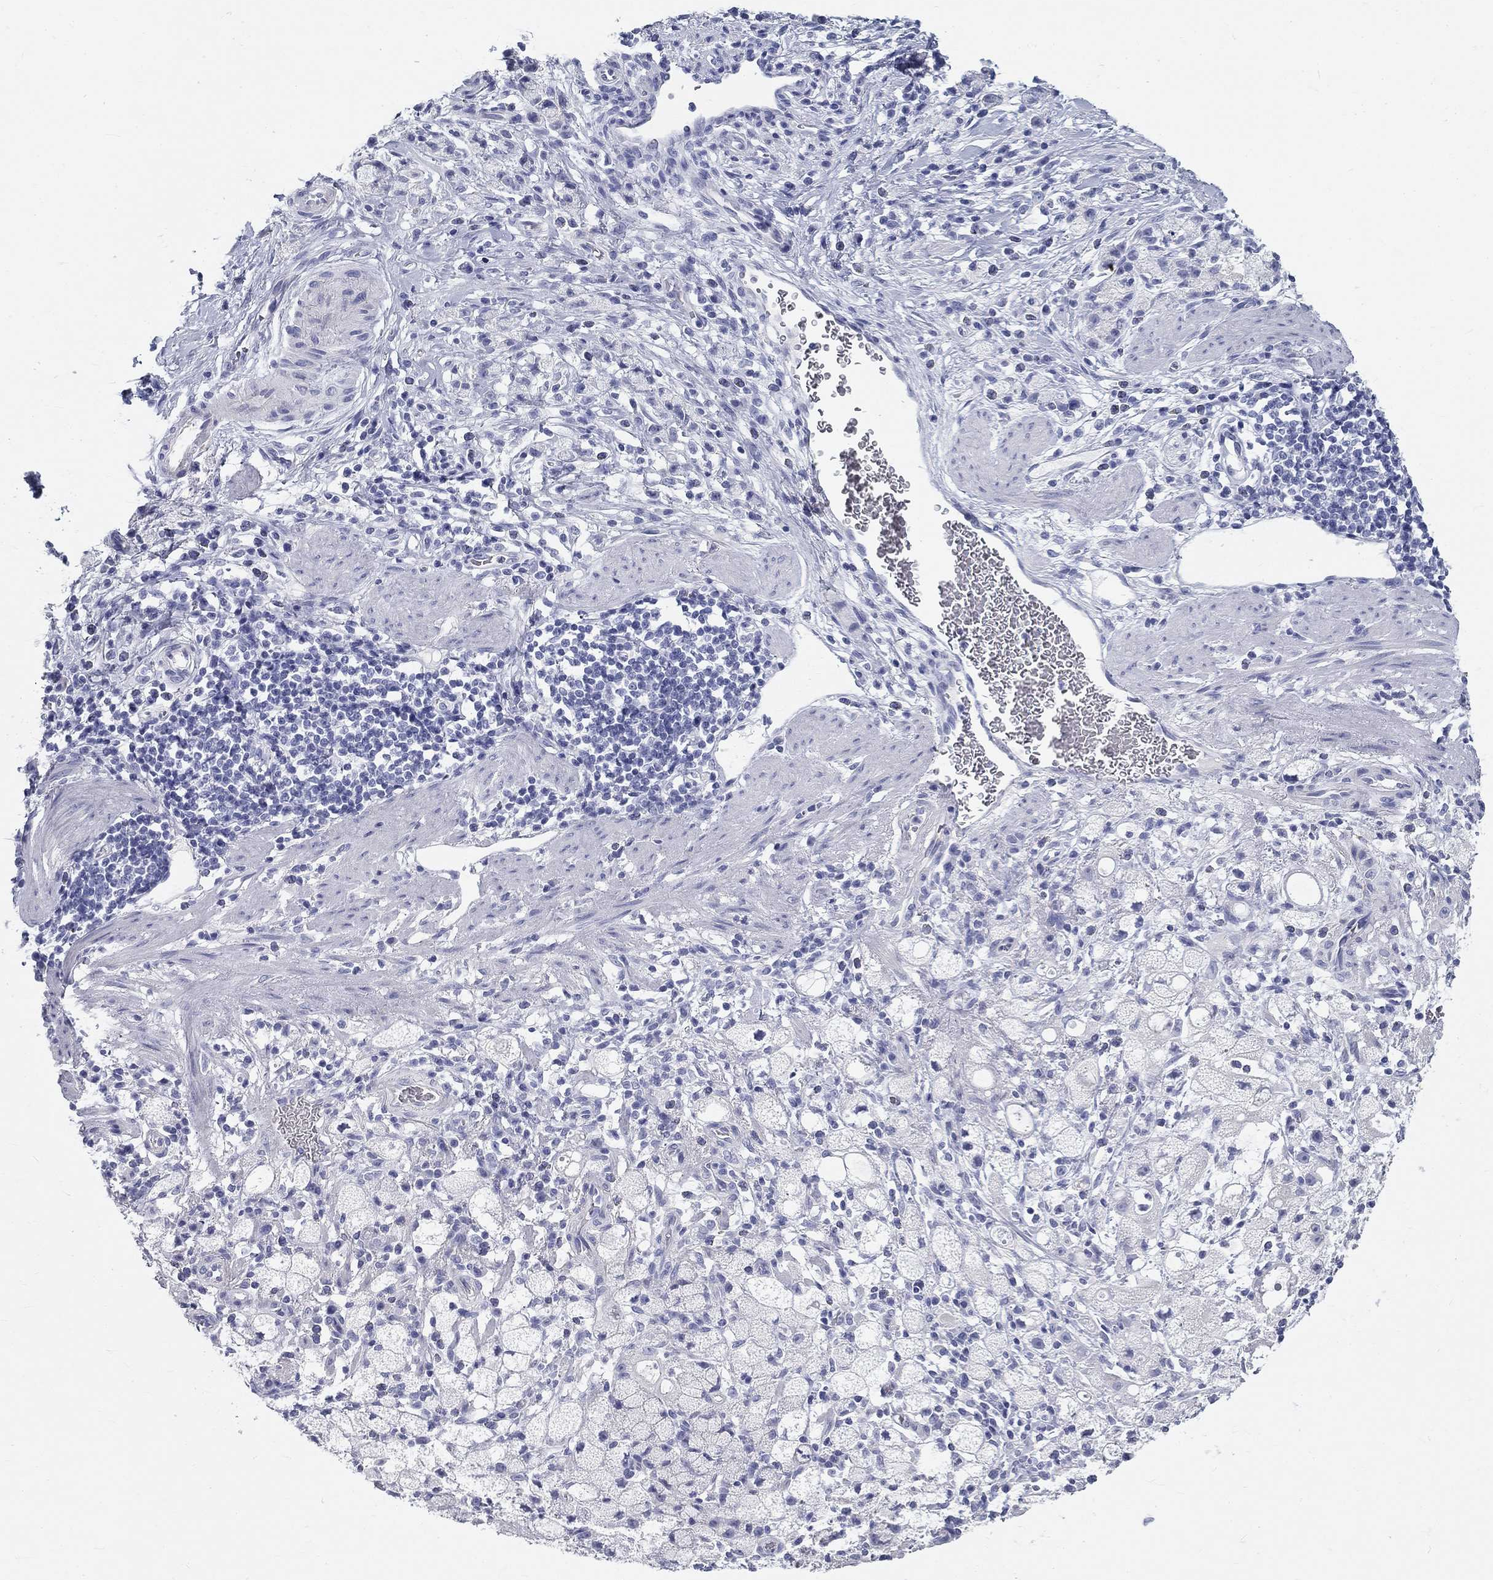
{"staining": {"intensity": "negative", "quantity": "none", "location": "none"}, "tissue": "stomach cancer", "cell_type": "Tumor cells", "image_type": "cancer", "snomed": [{"axis": "morphology", "description": "Adenocarcinoma, NOS"}, {"axis": "topography", "description": "Stomach"}], "caption": "Tumor cells are negative for protein expression in human stomach cancer.", "gene": "GALNTL5", "patient": {"sex": "male", "age": 58}}